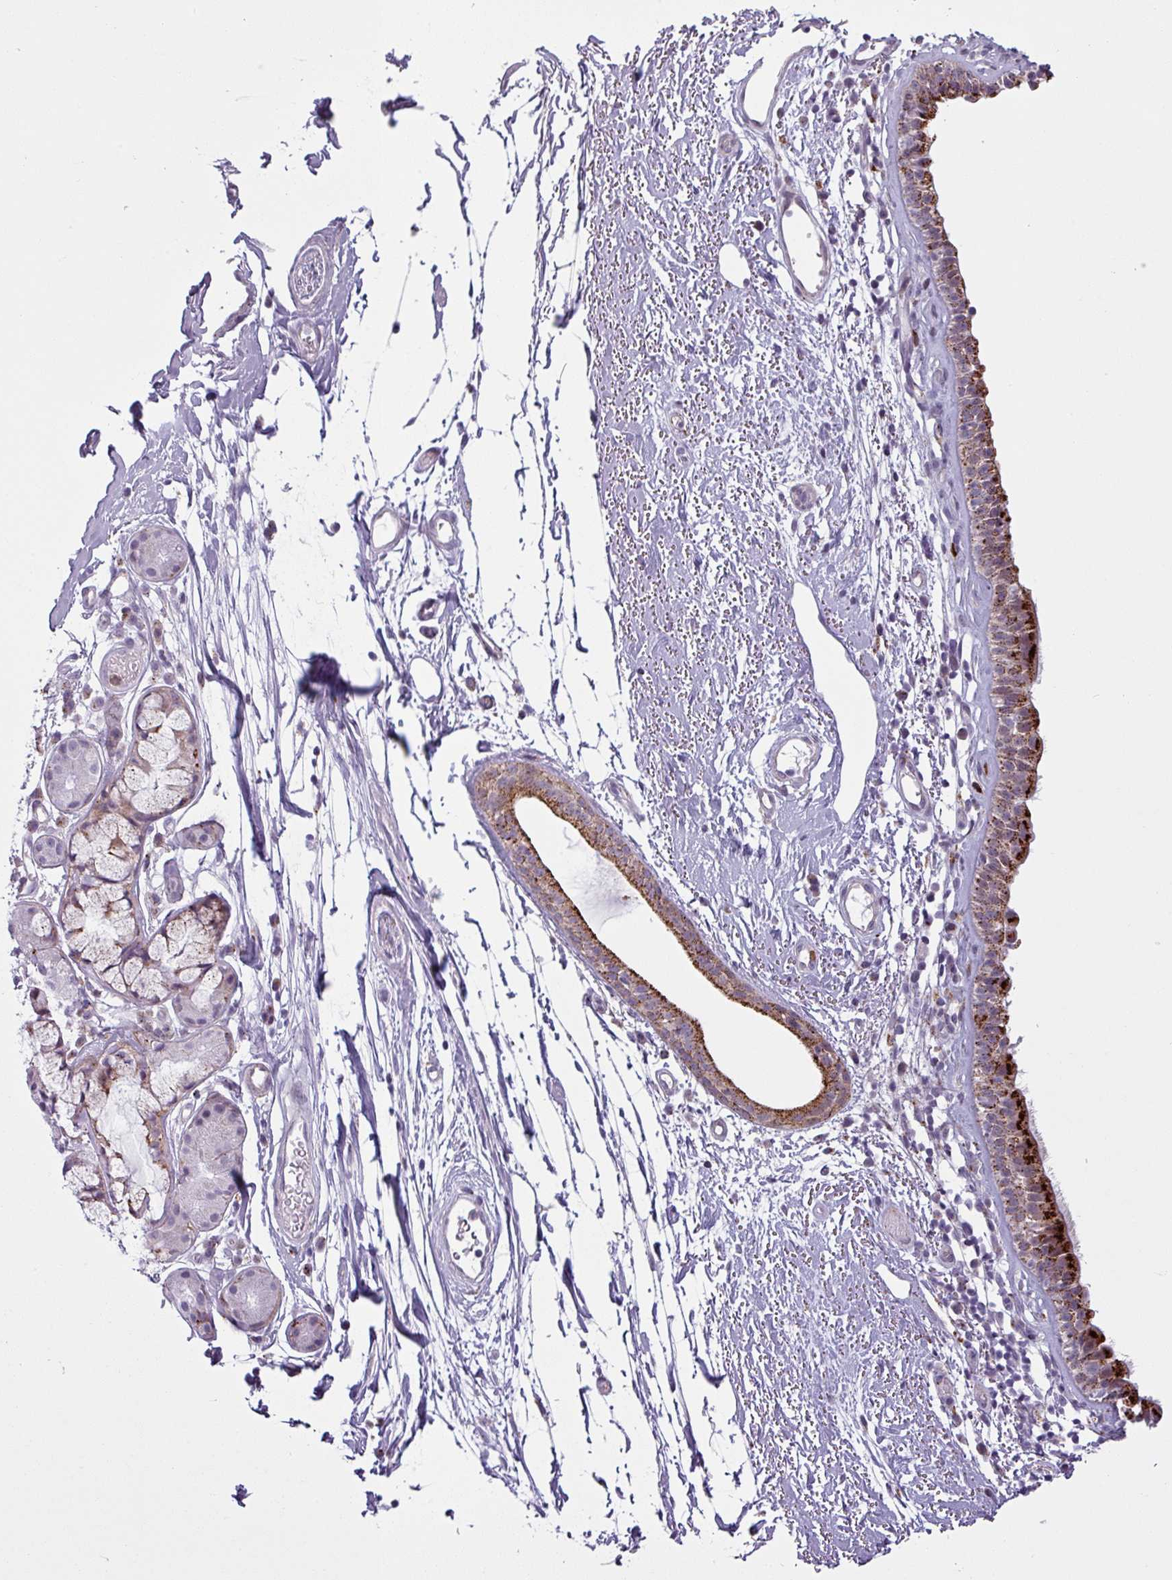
{"staining": {"intensity": "strong", "quantity": ">75%", "location": "cytoplasmic/membranous"}, "tissue": "nasopharynx", "cell_type": "Respiratory epithelial cells", "image_type": "normal", "snomed": [{"axis": "morphology", "description": "Normal tissue, NOS"}, {"axis": "topography", "description": "Cartilage tissue"}, {"axis": "topography", "description": "Nasopharynx"}], "caption": "Respiratory epithelial cells show high levels of strong cytoplasmic/membranous expression in about >75% of cells in benign human nasopharynx. The staining was performed using DAB to visualize the protein expression in brown, while the nuclei were stained in blue with hematoxylin (Magnification: 20x).", "gene": "MAP7D2", "patient": {"sex": "male", "age": 56}}